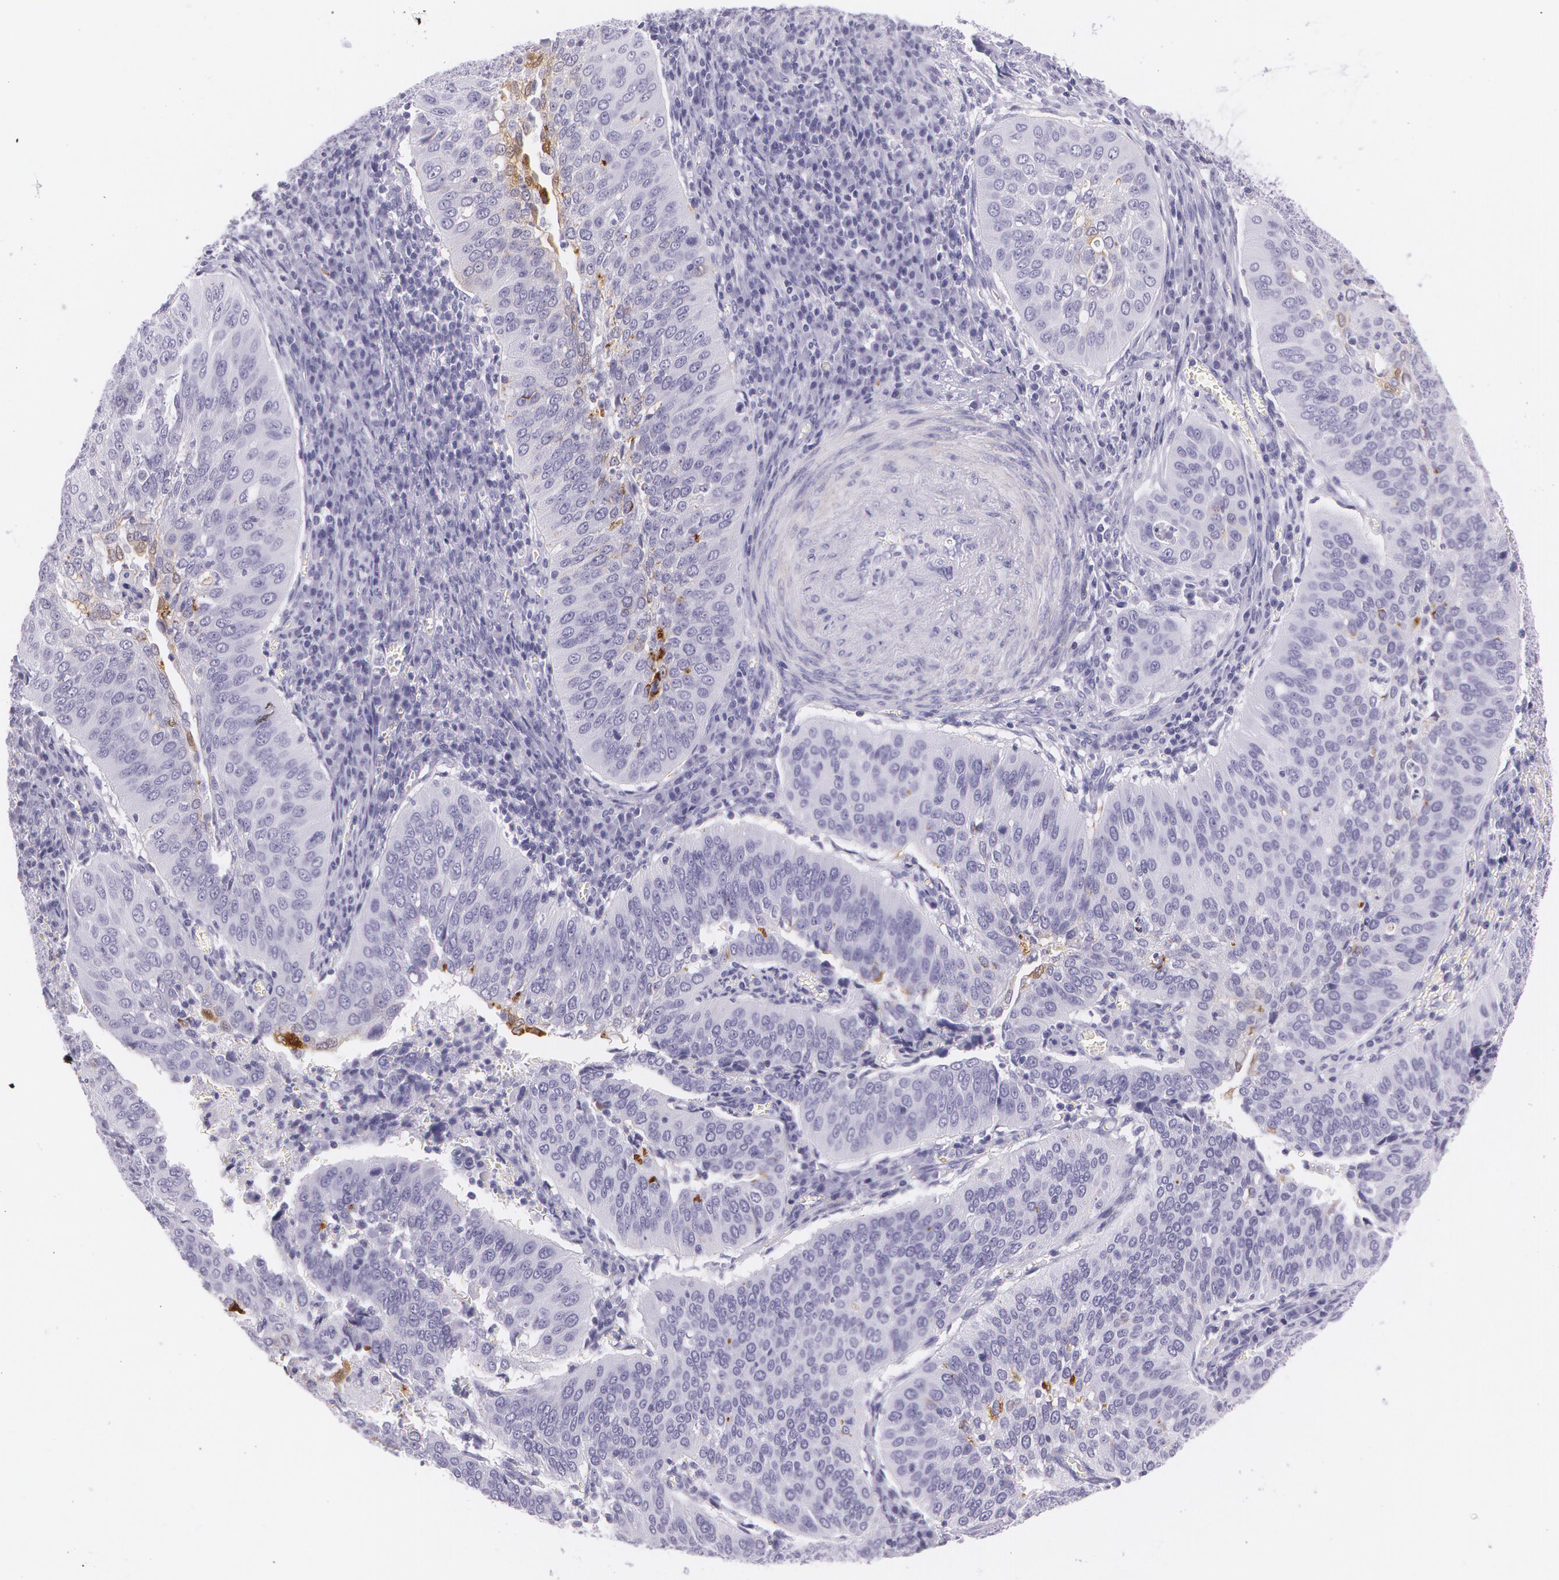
{"staining": {"intensity": "weak", "quantity": "<25%", "location": "cytoplasmic/membranous"}, "tissue": "cervical cancer", "cell_type": "Tumor cells", "image_type": "cancer", "snomed": [{"axis": "morphology", "description": "Squamous cell carcinoma, NOS"}, {"axis": "topography", "description": "Cervix"}], "caption": "Photomicrograph shows no significant protein expression in tumor cells of cervical cancer (squamous cell carcinoma).", "gene": "SNCG", "patient": {"sex": "female", "age": 39}}